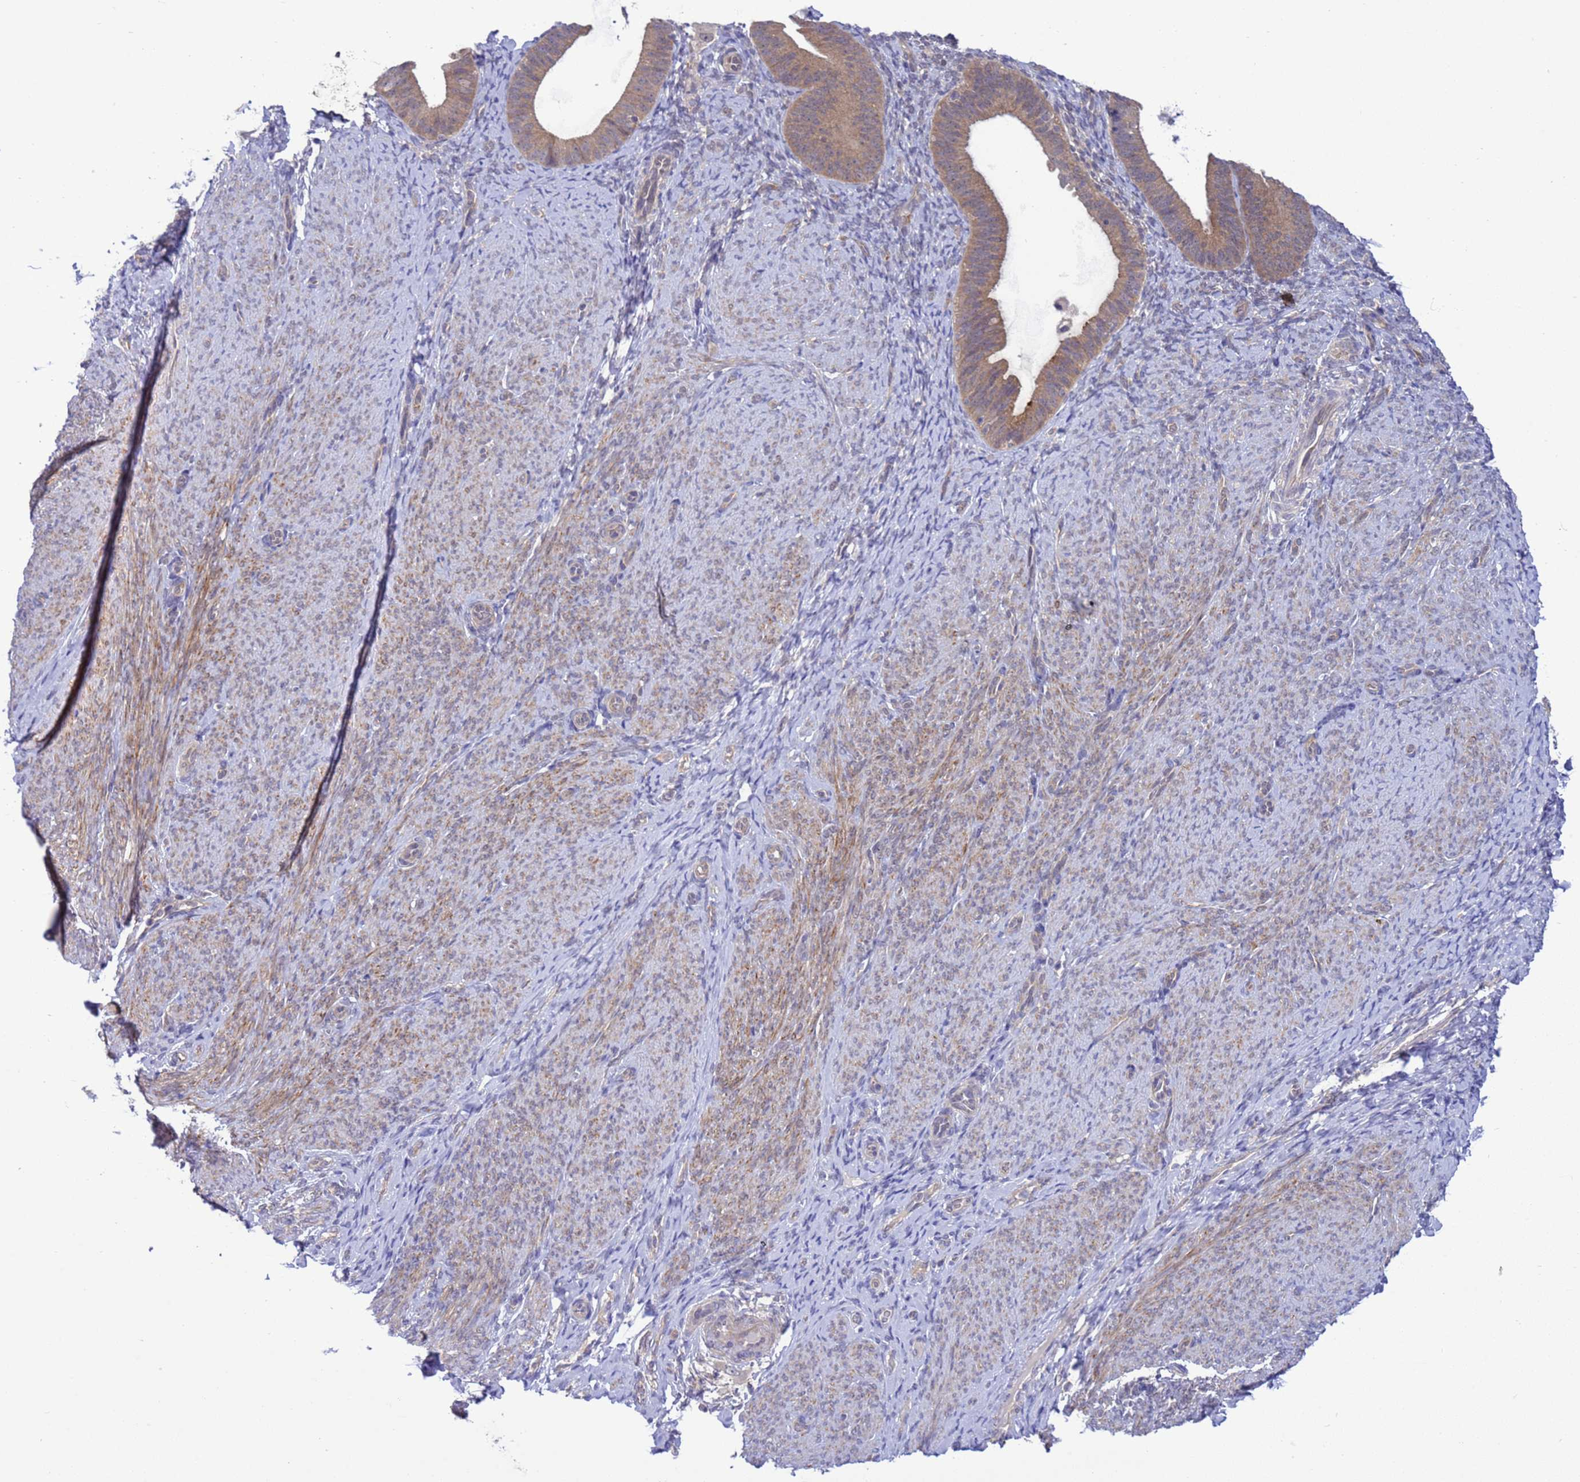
{"staining": {"intensity": "negative", "quantity": "none", "location": "none"}, "tissue": "endometrium", "cell_type": "Cells in endometrial stroma", "image_type": "normal", "snomed": [{"axis": "morphology", "description": "Normal tissue, NOS"}, {"axis": "topography", "description": "Endometrium"}], "caption": "Immunohistochemistry of benign human endometrium demonstrates no expression in cells in endometrial stroma. (DAB immunohistochemistry (IHC) with hematoxylin counter stain).", "gene": "ZNF461", "patient": {"sex": "female", "age": 65}}